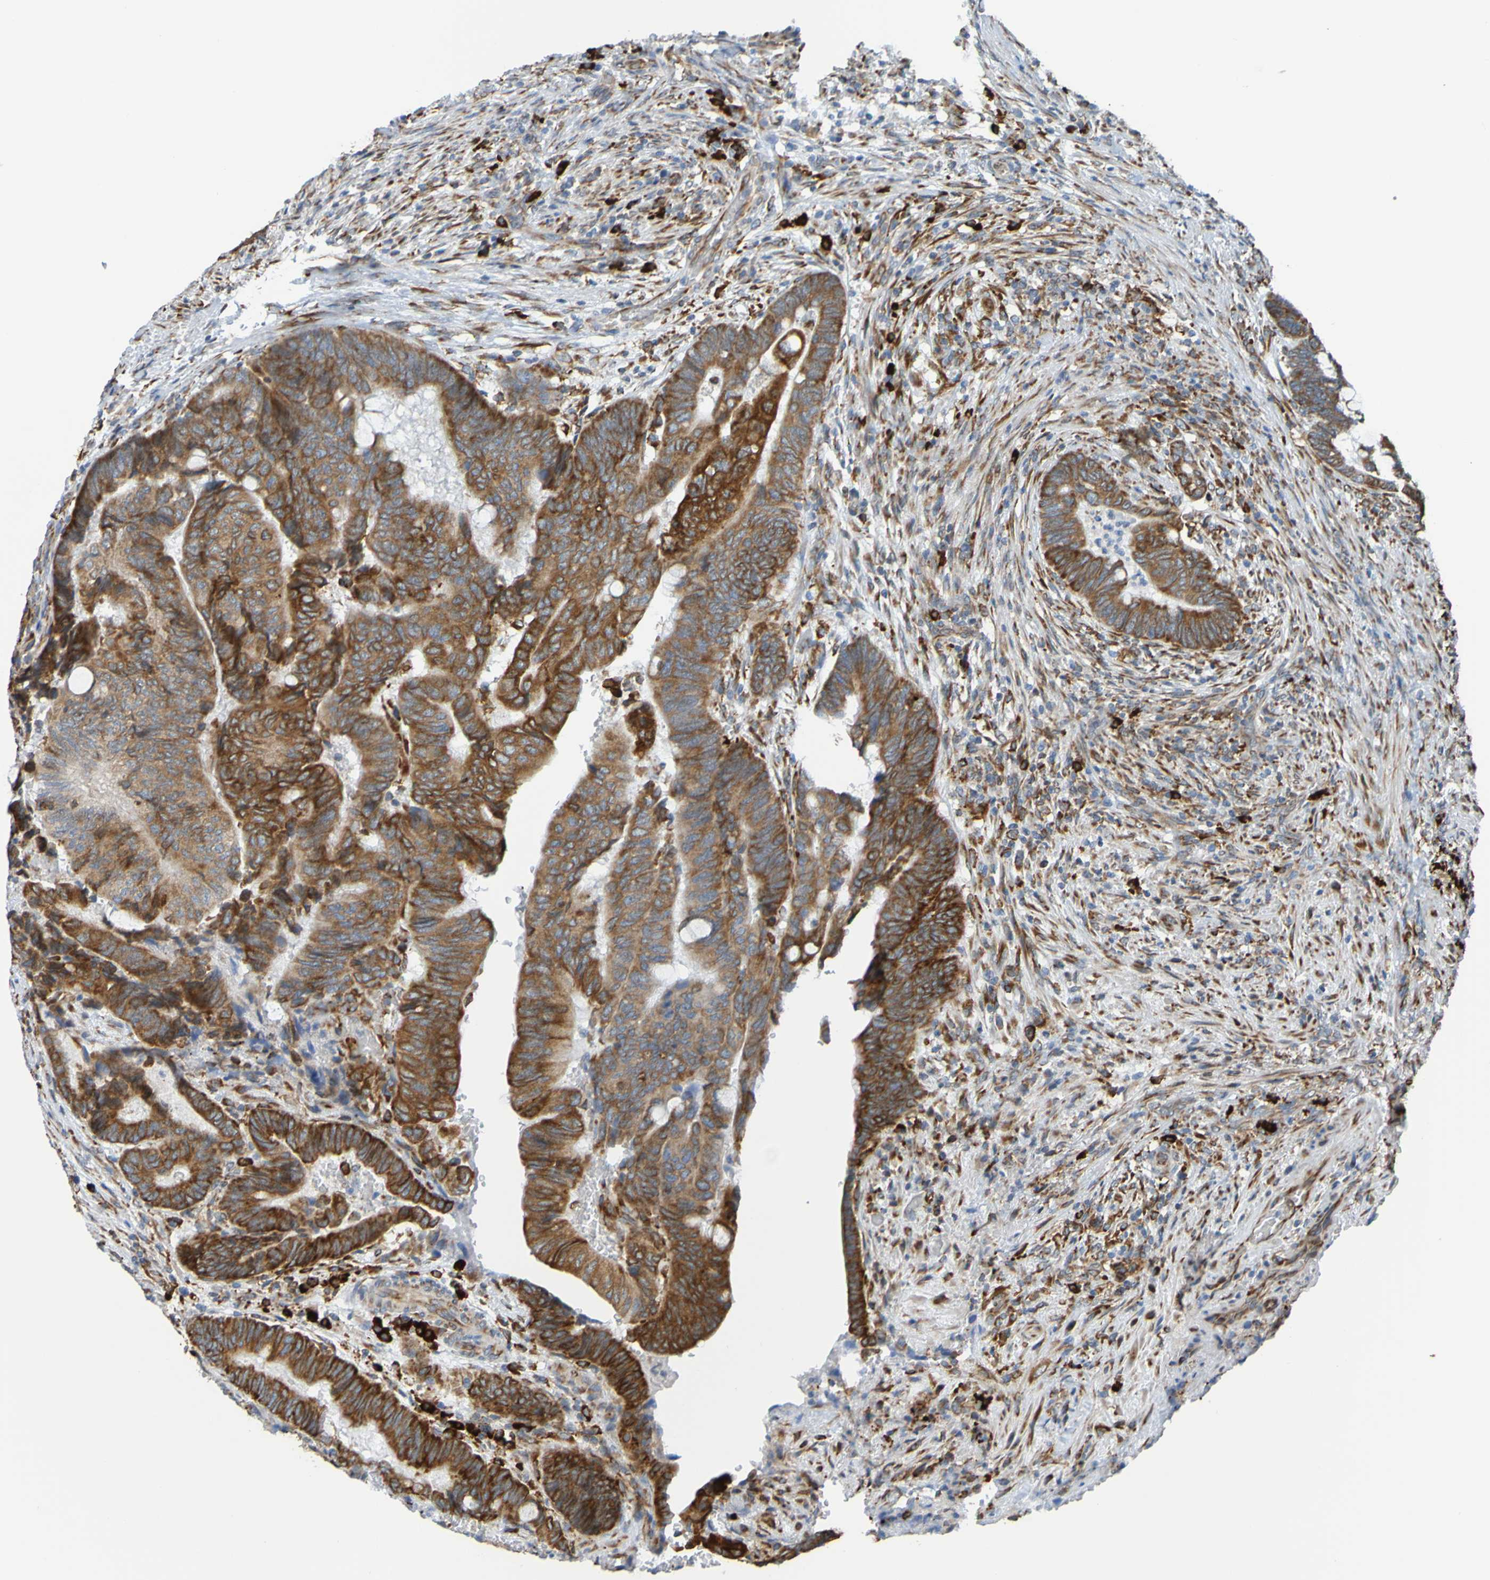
{"staining": {"intensity": "moderate", "quantity": ">75%", "location": "cytoplasmic/membranous"}, "tissue": "colorectal cancer", "cell_type": "Tumor cells", "image_type": "cancer", "snomed": [{"axis": "morphology", "description": "Adenocarcinoma, NOS"}, {"axis": "topography", "description": "Rectum"}], "caption": "Colorectal adenocarcinoma stained with a brown dye reveals moderate cytoplasmic/membranous positive staining in approximately >75% of tumor cells.", "gene": "SSR1", "patient": {"sex": "female", "age": 59}}